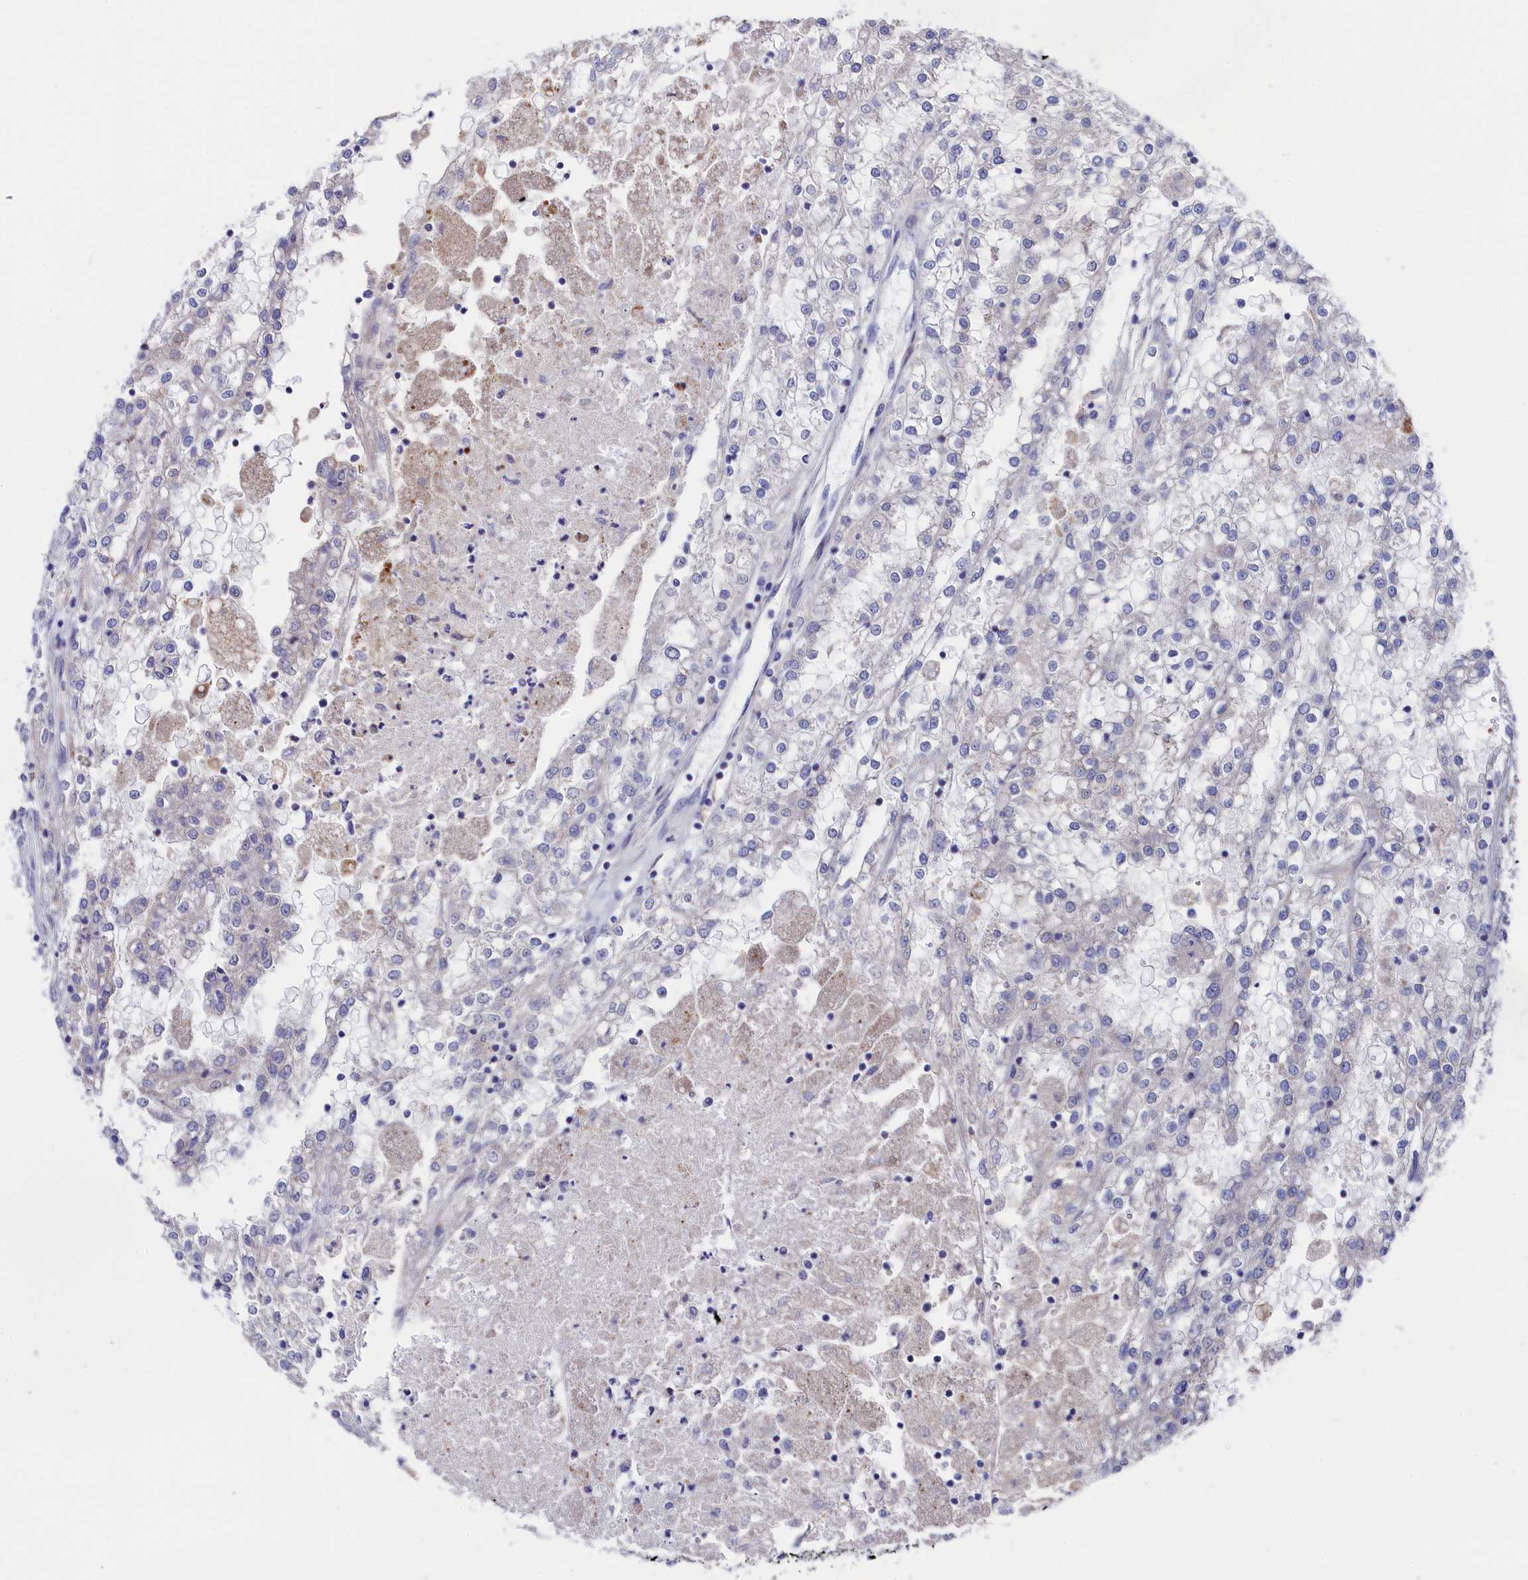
{"staining": {"intensity": "negative", "quantity": "none", "location": "none"}, "tissue": "renal cancer", "cell_type": "Tumor cells", "image_type": "cancer", "snomed": [{"axis": "morphology", "description": "Adenocarcinoma, NOS"}, {"axis": "topography", "description": "Kidney"}], "caption": "Adenocarcinoma (renal) was stained to show a protein in brown. There is no significant positivity in tumor cells.", "gene": "NUDT7", "patient": {"sex": "female", "age": 52}}